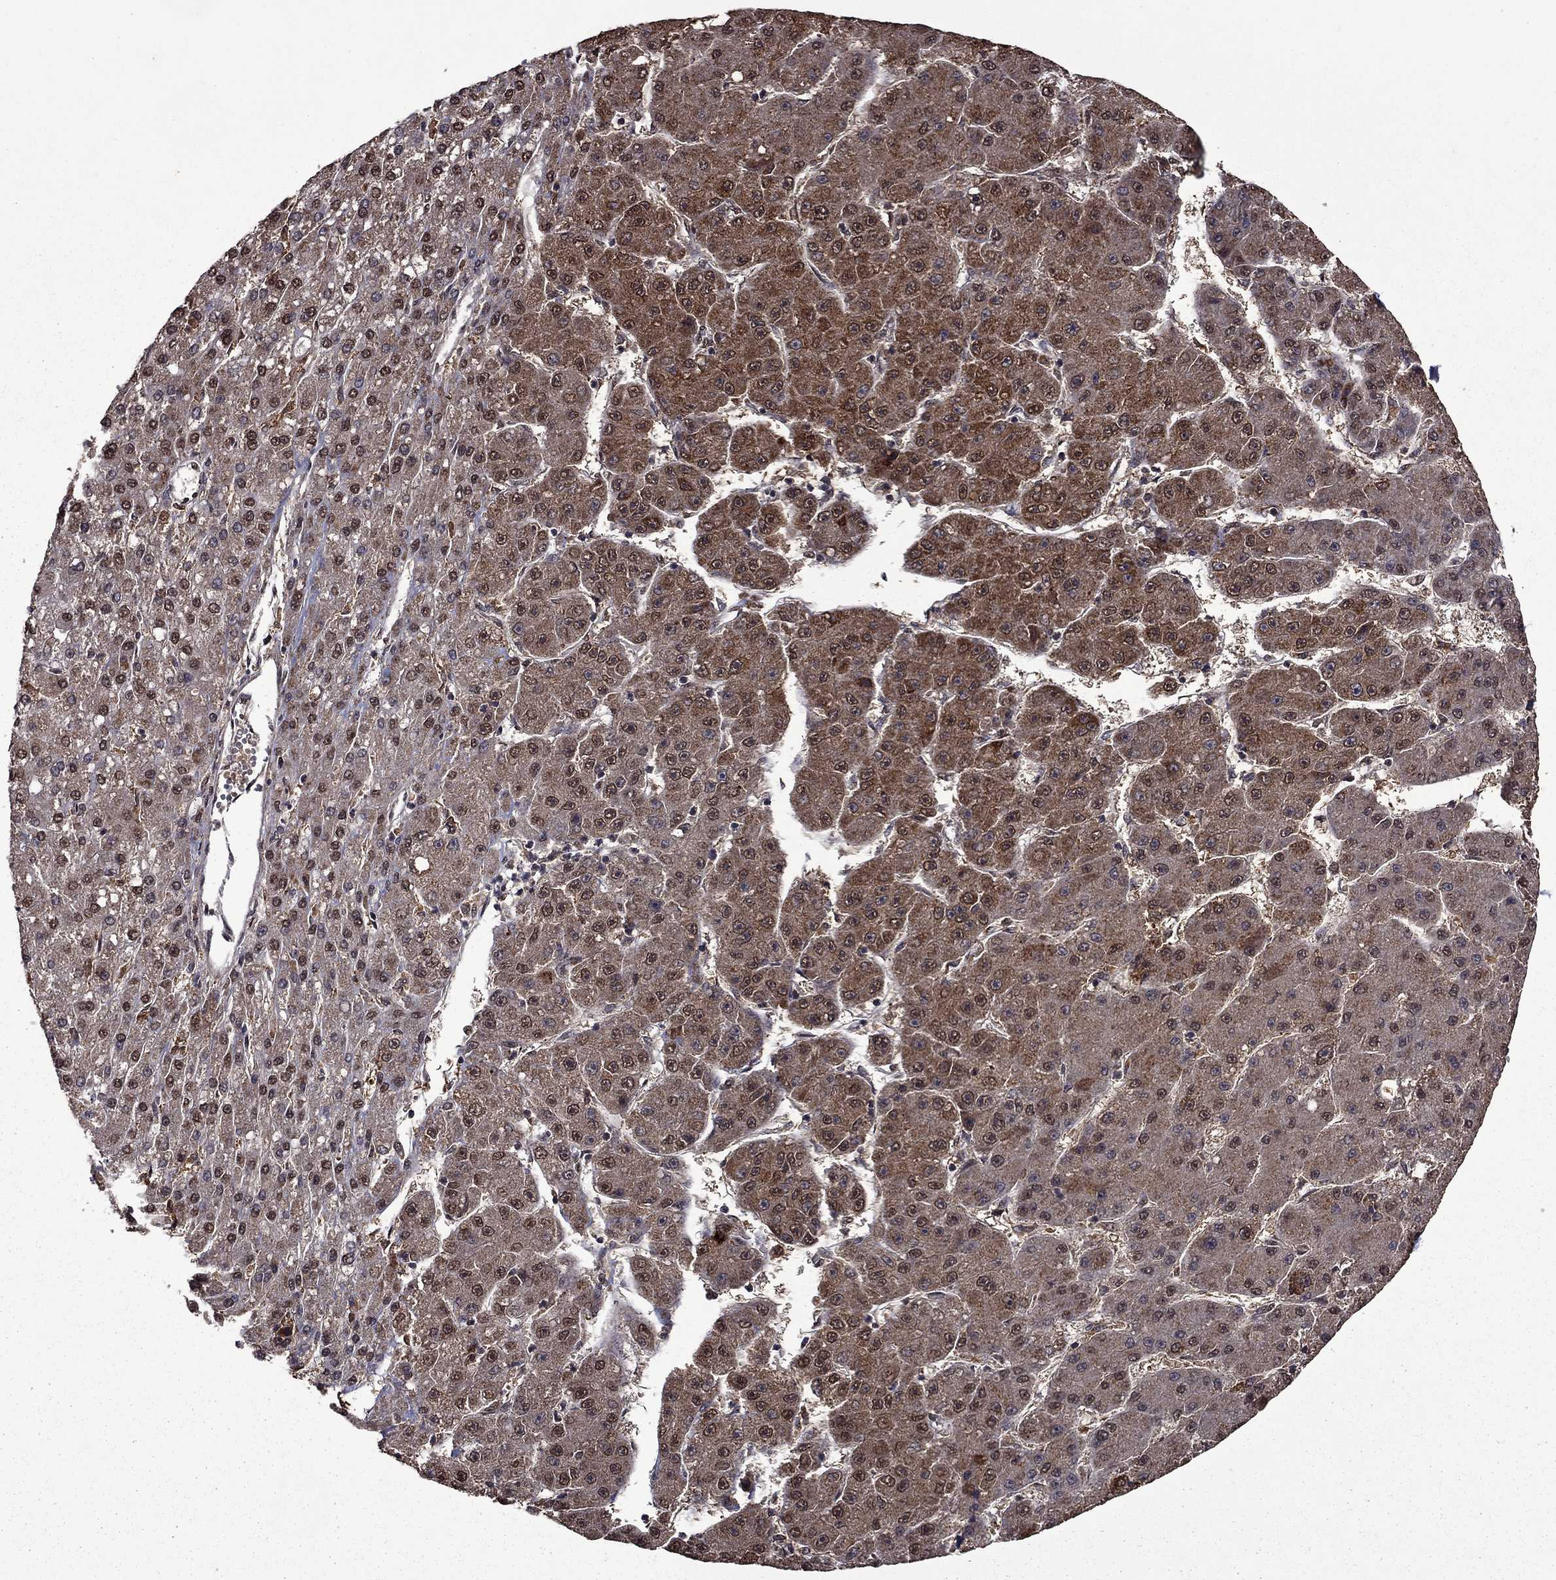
{"staining": {"intensity": "strong", "quantity": "25%-75%", "location": "cytoplasmic/membranous,nuclear"}, "tissue": "liver cancer", "cell_type": "Tumor cells", "image_type": "cancer", "snomed": [{"axis": "morphology", "description": "Carcinoma, Hepatocellular, NOS"}, {"axis": "topography", "description": "Liver"}], "caption": "Liver cancer (hepatocellular carcinoma) stained with DAB IHC shows high levels of strong cytoplasmic/membranous and nuclear staining in approximately 25%-75% of tumor cells.", "gene": "ITM2B", "patient": {"sex": "male", "age": 67}}